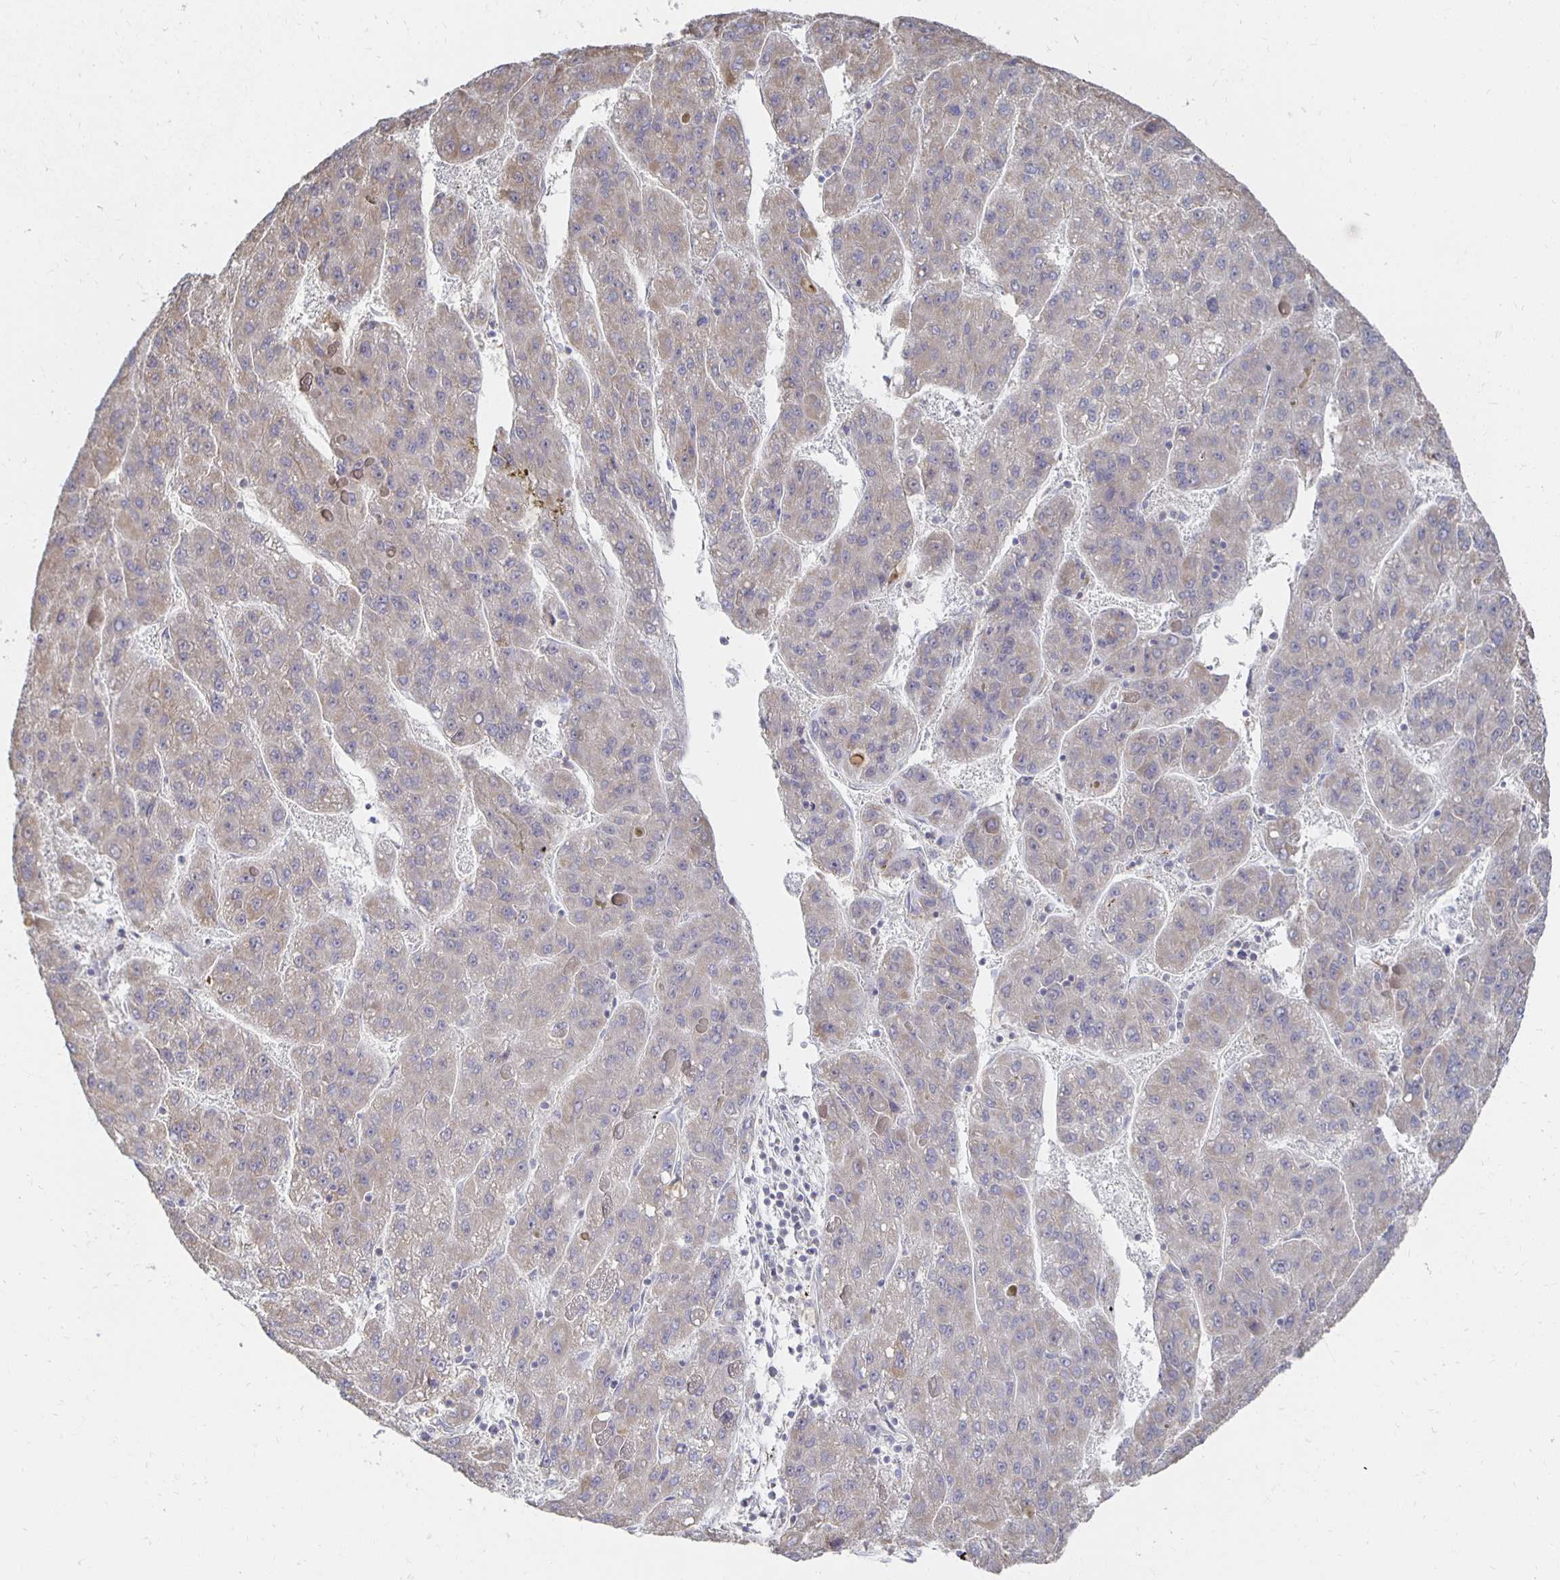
{"staining": {"intensity": "negative", "quantity": "none", "location": "none"}, "tissue": "liver cancer", "cell_type": "Tumor cells", "image_type": "cancer", "snomed": [{"axis": "morphology", "description": "Carcinoma, Hepatocellular, NOS"}, {"axis": "topography", "description": "Liver"}], "caption": "The micrograph shows no staining of tumor cells in liver cancer (hepatocellular carcinoma).", "gene": "NKX2-8", "patient": {"sex": "female", "age": 82}}